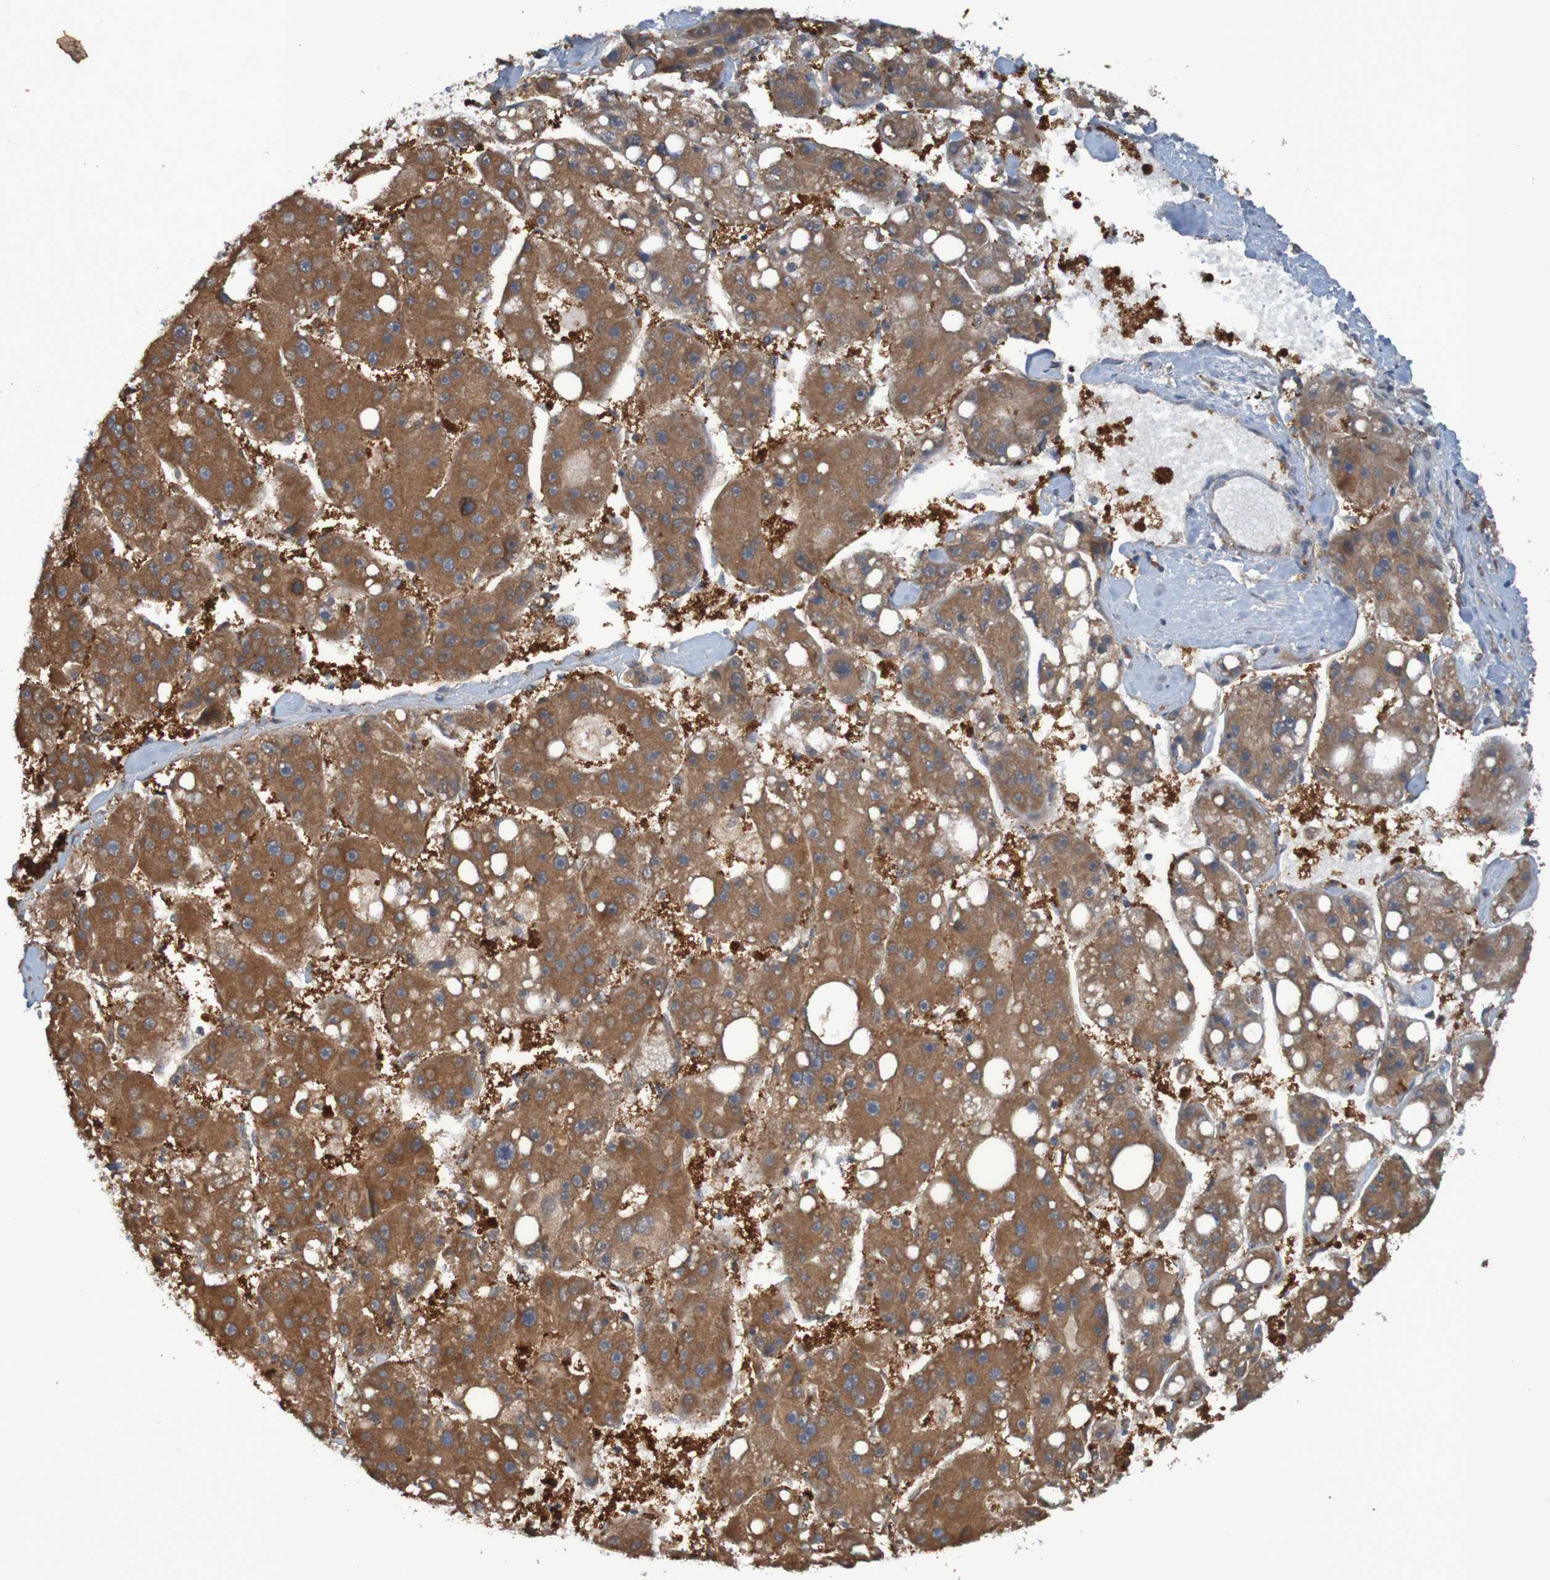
{"staining": {"intensity": "moderate", "quantity": ">75%", "location": "cytoplasmic/membranous"}, "tissue": "liver cancer", "cell_type": "Tumor cells", "image_type": "cancer", "snomed": [{"axis": "morphology", "description": "Carcinoma, Hepatocellular, NOS"}, {"axis": "topography", "description": "Liver"}], "caption": "This histopathology image shows IHC staining of human hepatocellular carcinoma (liver), with medium moderate cytoplasmic/membranous staining in about >75% of tumor cells.", "gene": "DNAJC4", "patient": {"sex": "female", "age": 61}}